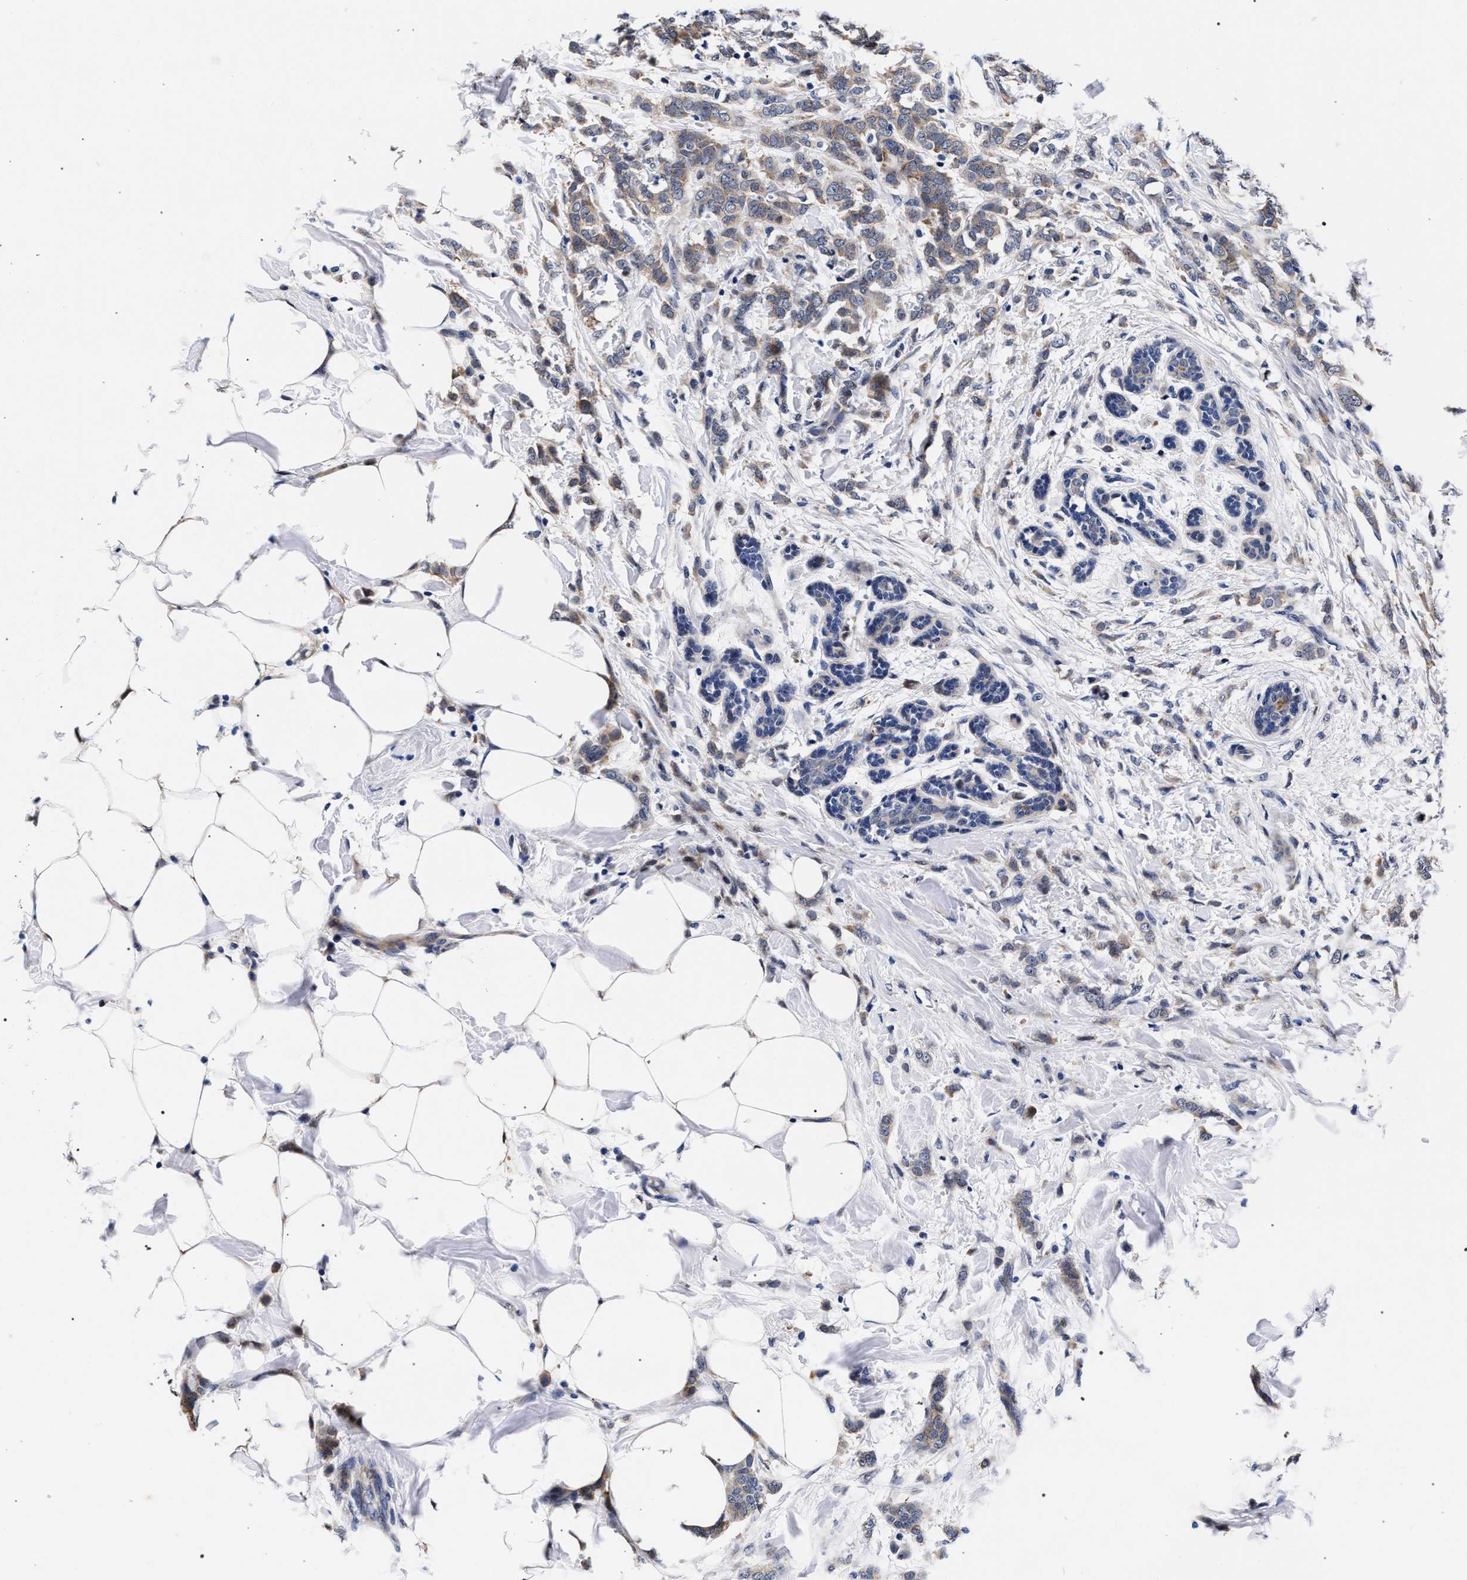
{"staining": {"intensity": "weak", "quantity": "25%-75%", "location": "cytoplasmic/membranous"}, "tissue": "breast cancer", "cell_type": "Tumor cells", "image_type": "cancer", "snomed": [{"axis": "morphology", "description": "Lobular carcinoma, in situ"}, {"axis": "morphology", "description": "Lobular carcinoma"}, {"axis": "topography", "description": "Breast"}], "caption": "The histopathology image displays a brown stain indicating the presence of a protein in the cytoplasmic/membranous of tumor cells in breast lobular carcinoma in situ.", "gene": "ZNF462", "patient": {"sex": "female", "age": 41}}